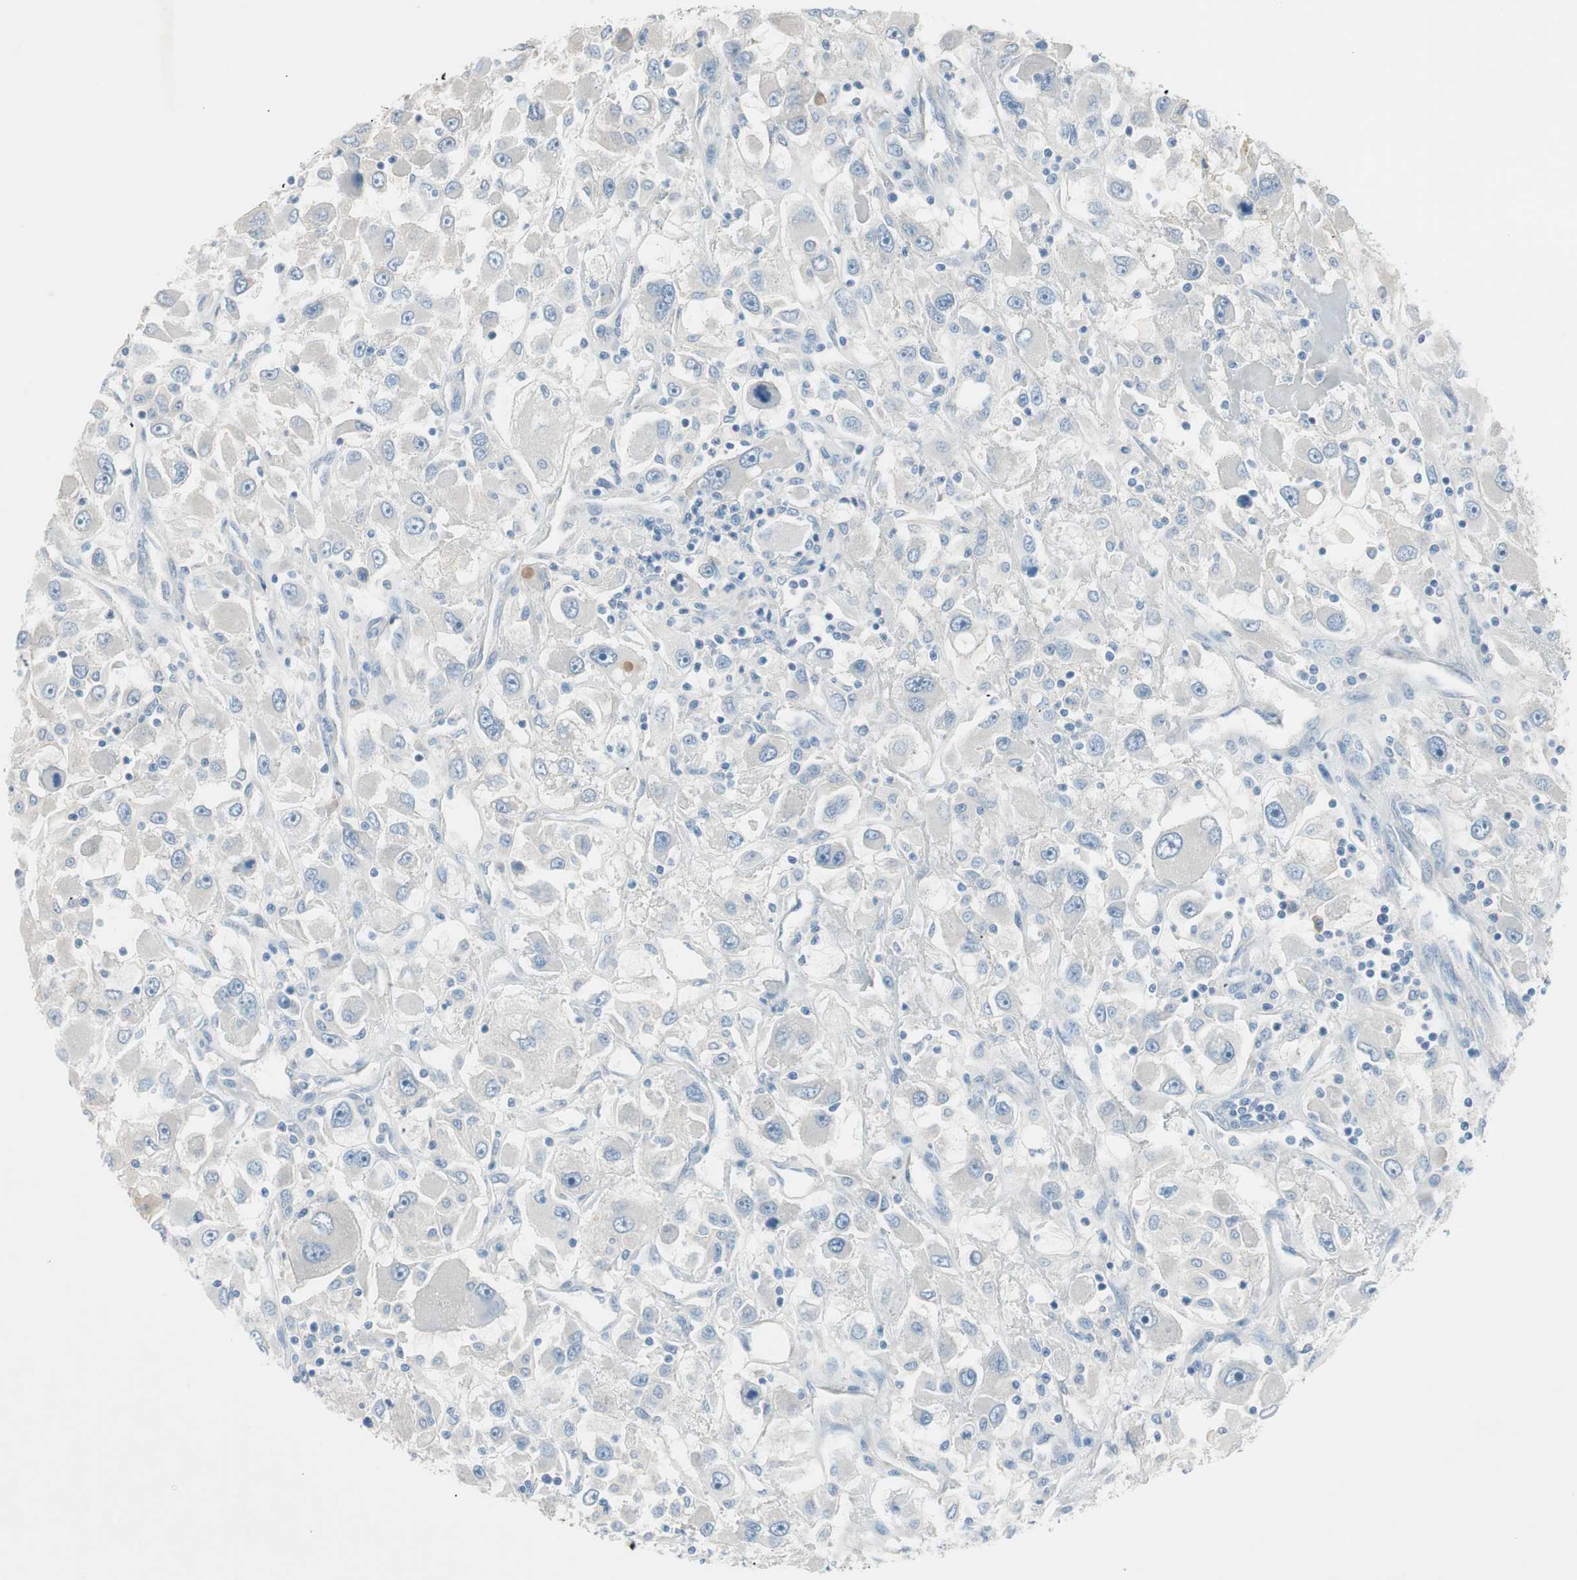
{"staining": {"intensity": "negative", "quantity": "none", "location": "none"}, "tissue": "renal cancer", "cell_type": "Tumor cells", "image_type": "cancer", "snomed": [{"axis": "morphology", "description": "Adenocarcinoma, NOS"}, {"axis": "topography", "description": "Kidney"}], "caption": "This is an IHC histopathology image of renal cancer. There is no positivity in tumor cells.", "gene": "PRRG4", "patient": {"sex": "female", "age": 52}}